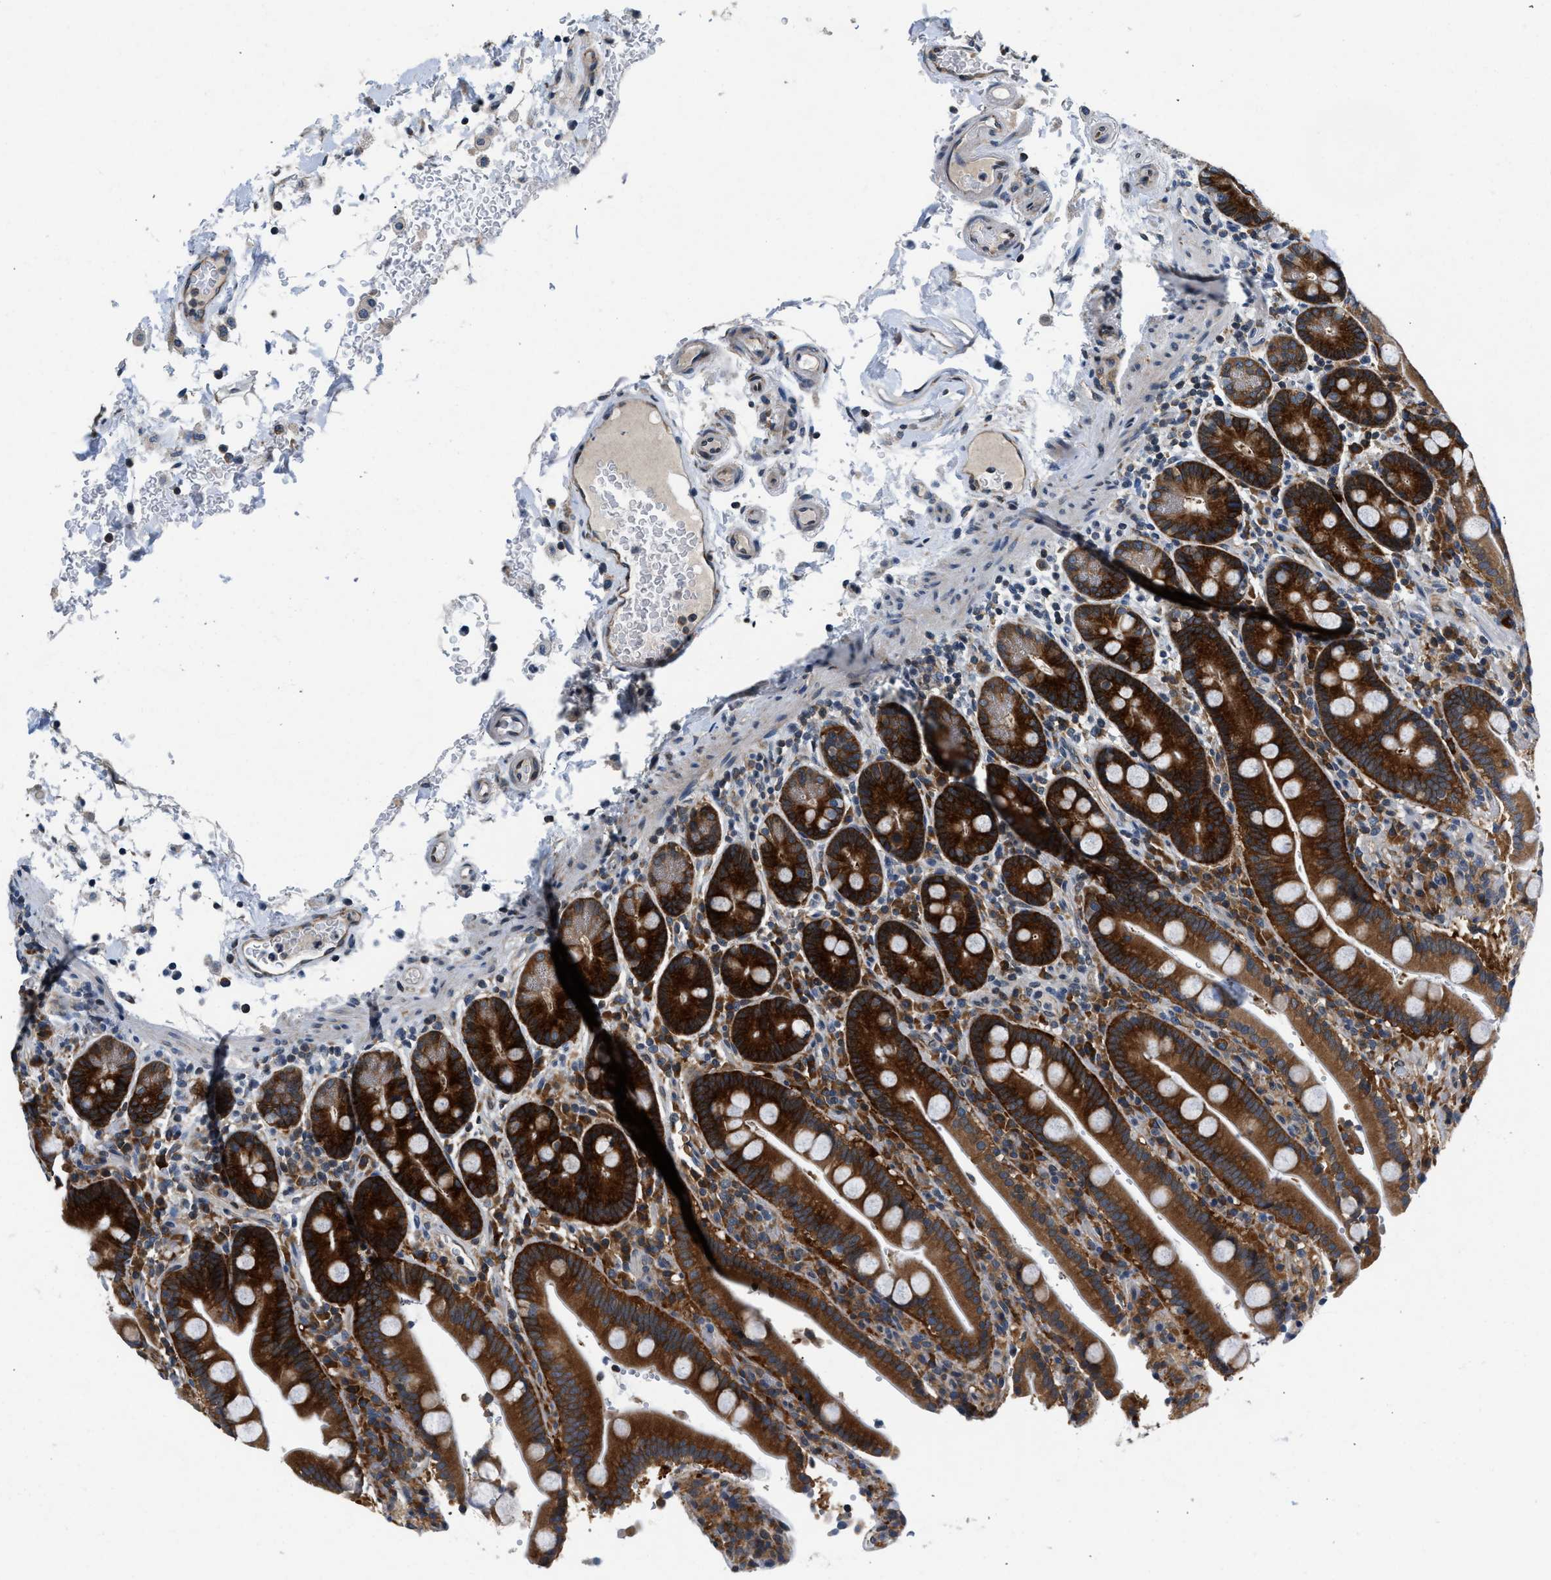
{"staining": {"intensity": "strong", "quantity": ">75%", "location": "cytoplasmic/membranous"}, "tissue": "duodenum", "cell_type": "Glandular cells", "image_type": "normal", "snomed": [{"axis": "morphology", "description": "Normal tissue, NOS"}, {"axis": "topography", "description": "Small intestine, NOS"}], "caption": "Immunohistochemical staining of benign human duodenum reveals strong cytoplasmic/membranous protein expression in approximately >75% of glandular cells. The protein of interest is stained brown, and the nuclei are stained in blue (DAB (3,3'-diaminobenzidine) IHC with brightfield microscopy, high magnification).", "gene": "PA2G4", "patient": {"sex": "female", "age": 71}}